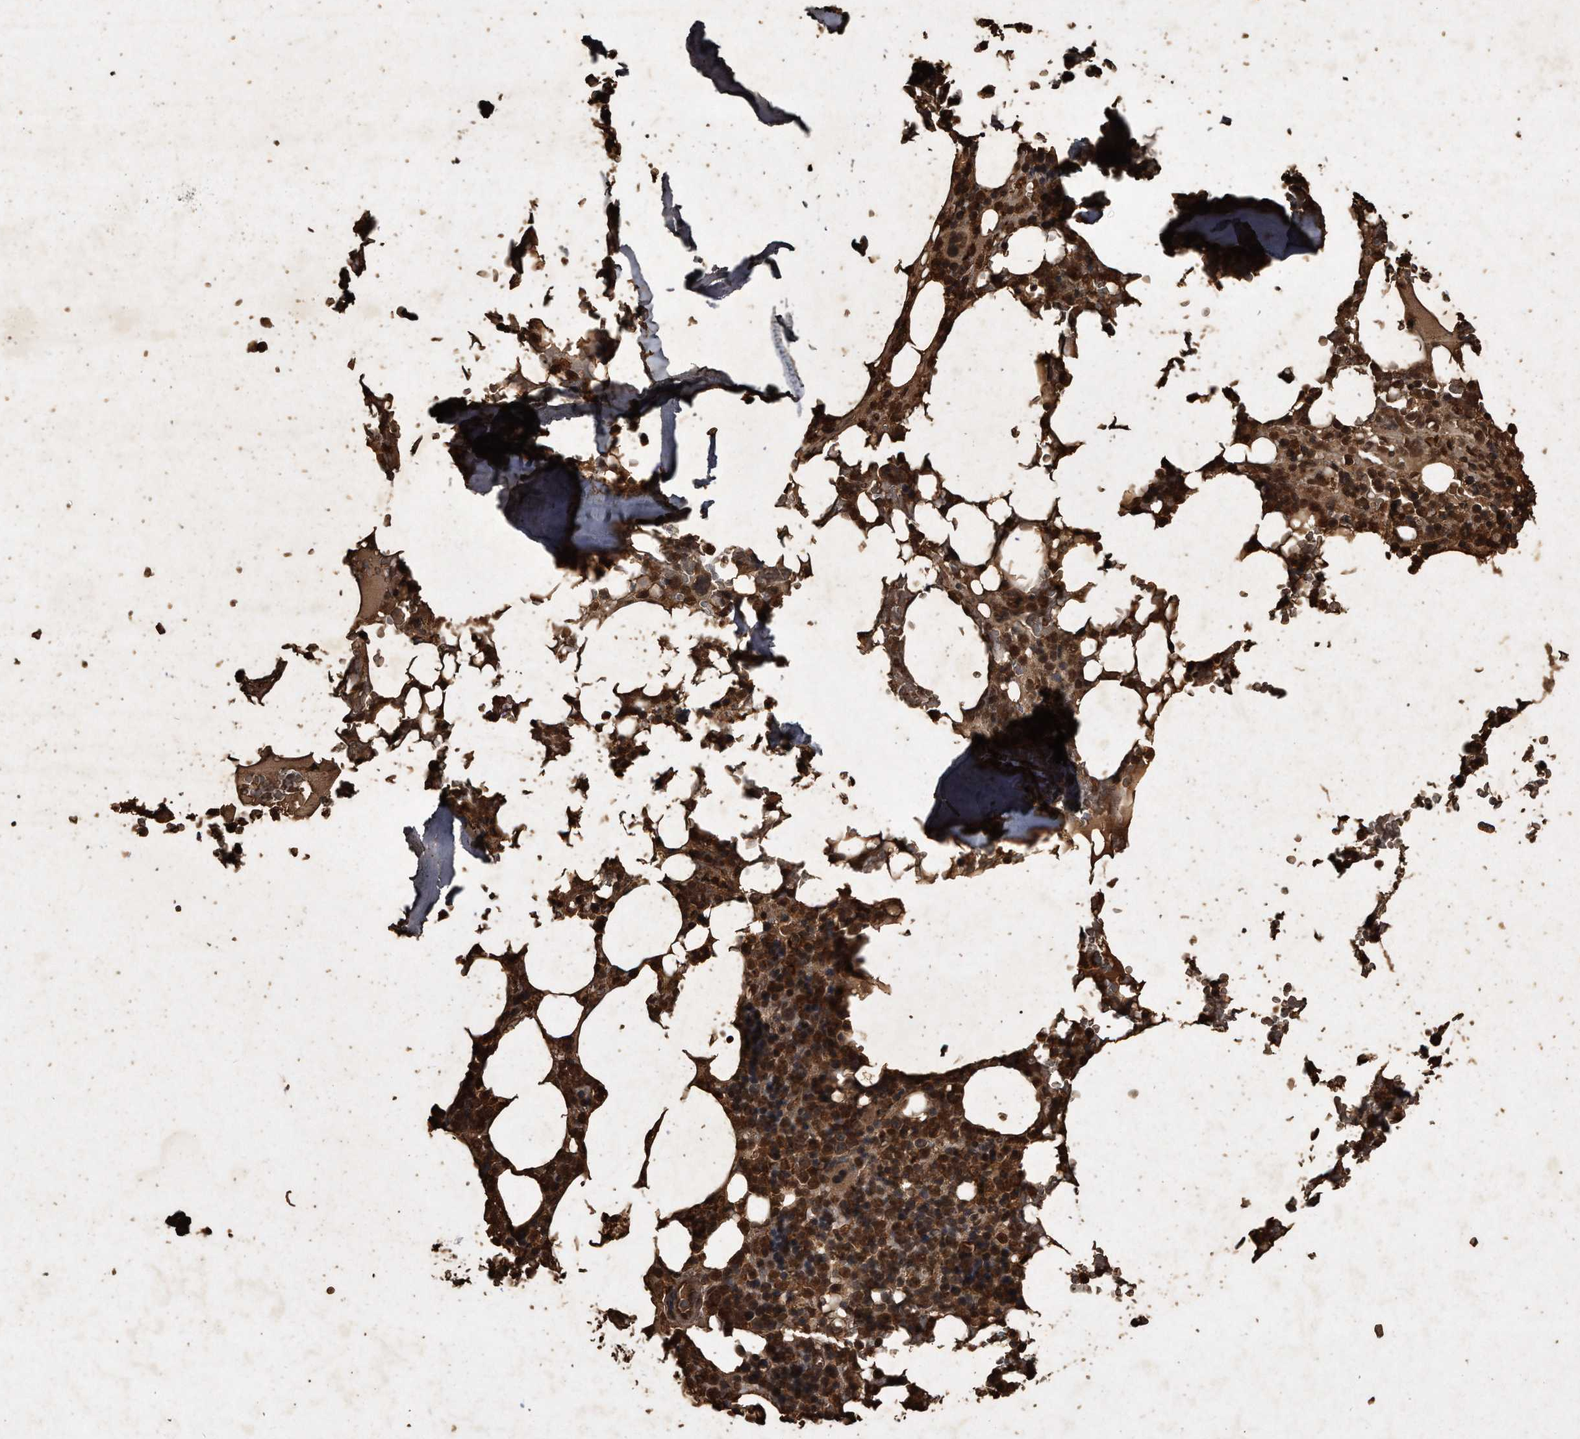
{"staining": {"intensity": "strong", "quantity": ">75%", "location": "cytoplasmic/membranous,nuclear"}, "tissue": "bone marrow", "cell_type": "Hematopoietic cells", "image_type": "normal", "snomed": [{"axis": "morphology", "description": "Normal tissue, NOS"}, {"axis": "topography", "description": "Bone marrow"}], "caption": "A brown stain shows strong cytoplasmic/membranous,nuclear expression of a protein in hematopoietic cells of normal human bone marrow.", "gene": "CFLAR", "patient": {"sex": "male", "age": 58}}